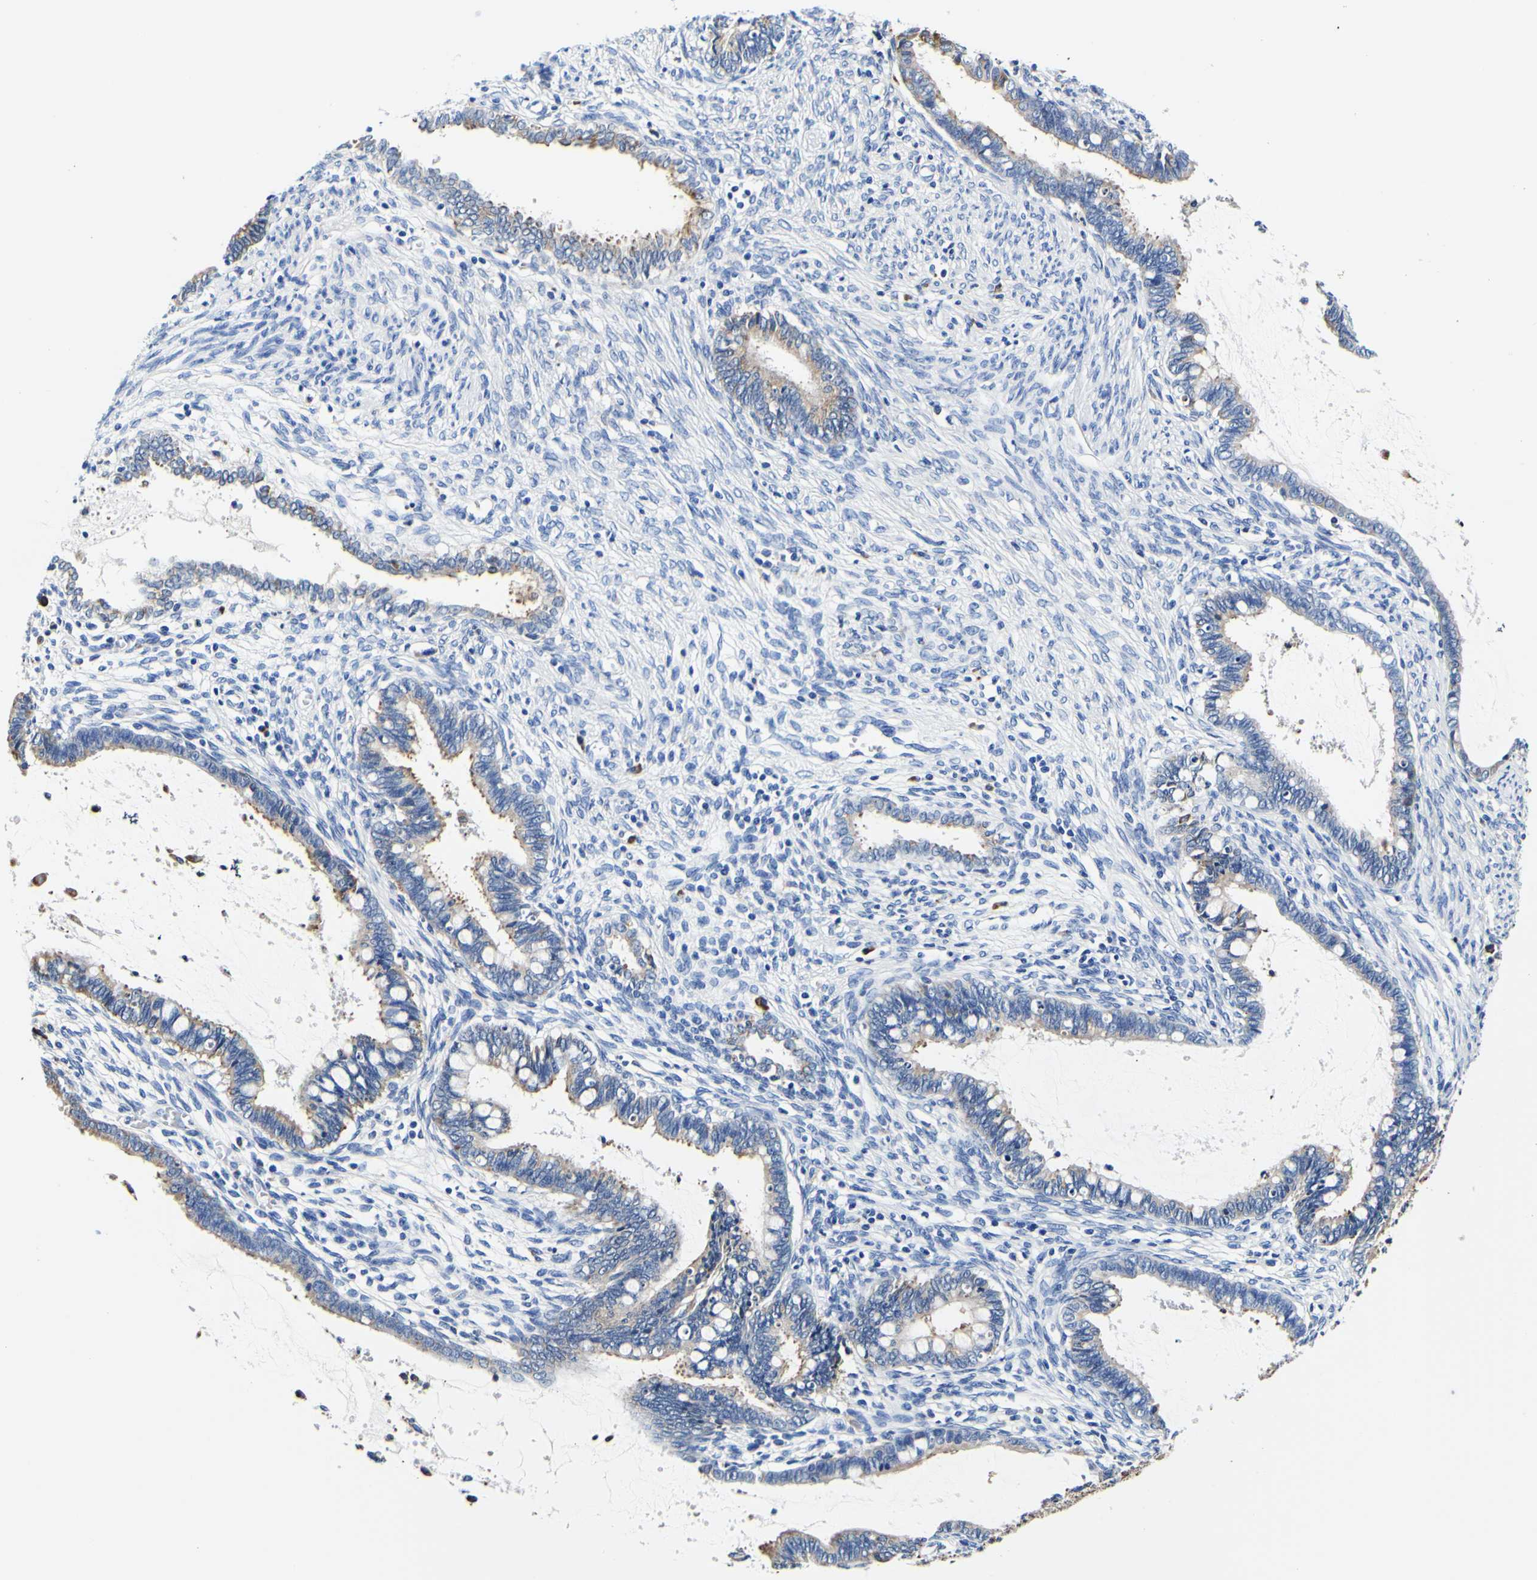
{"staining": {"intensity": "moderate", "quantity": "25%-75%", "location": "cytoplasmic/membranous"}, "tissue": "cervical cancer", "cell_type": "Tumor cells", "image_type": "cancer", "snomed": [{"axis": "morphology", "description": "Adenocarcinoma, NOS"}, {"axis": "topography", "description": "Cervix"}], "caption": "A medium amount of moderate cytoplasmic/membranous staining is appreciated in approximately 25%-75% of tumor cells in adenocarcinoma (cervical) tissue.", "gene": "P4HB", "patient": {"sex": "female", "age": 44}}